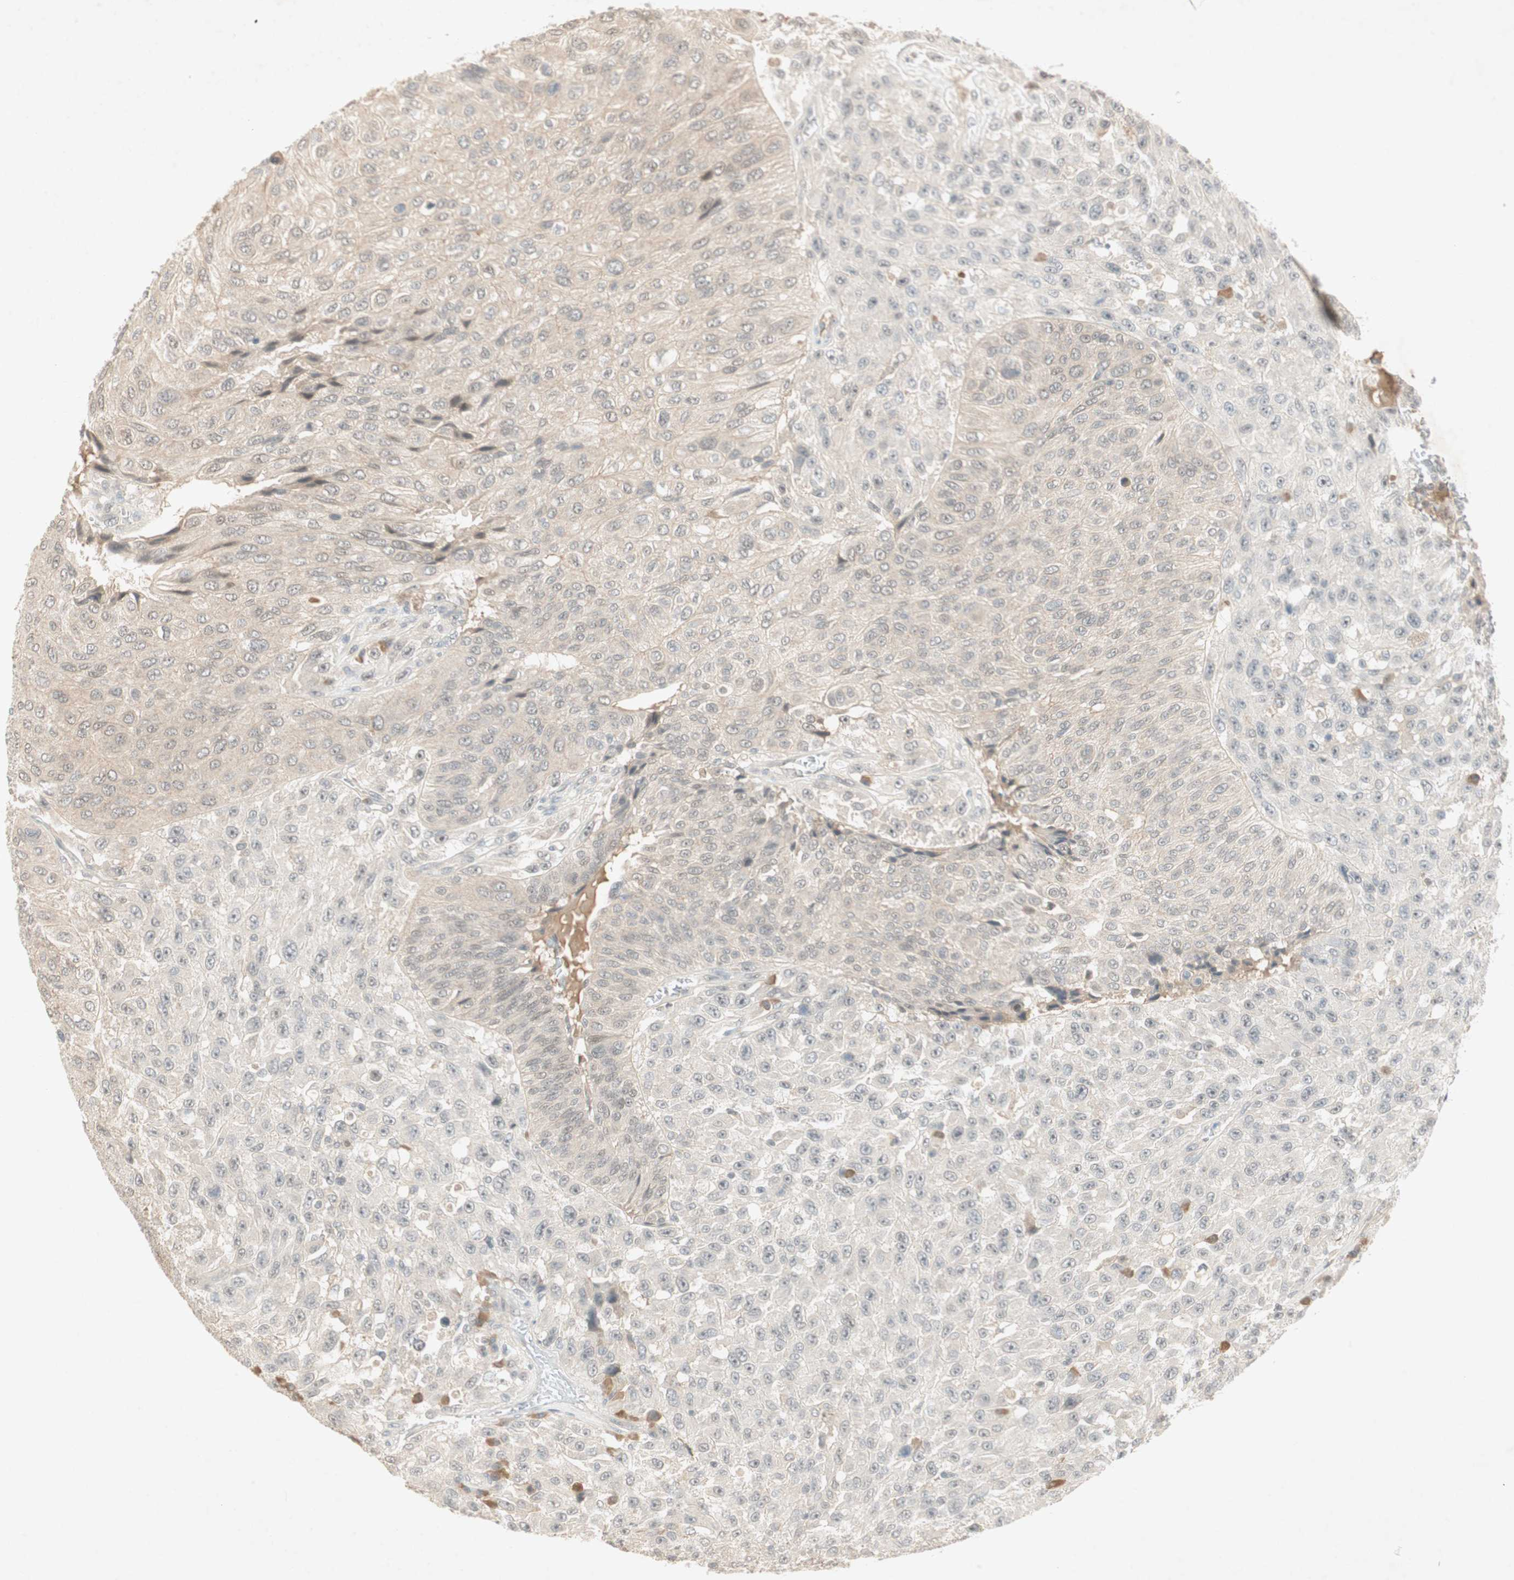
{"staining": {"intensity": "weak", "quantity": ">75%", "location": "cytoplasmic/membranous,nuclear"}, "tissue": "urothelial cancer", "cell_type": "Tumor cells", "image_type": "cancer", "snomed": [{"axis": "morphology", "description": "Urothelial carcinoma, High grade"}, {"axis": "topography", "description": "Urinary bladder"}], "caption": "Tumor cells show weak cytoplasmic/membranous and nuclear positivity in approximately >75% of cells in urothelial cancer. The protein of interest is stained brown, and the nuclei are stained in blue (DAB IHC with brightfield microscopy, high magnification).", "gene": "RNGTT", "patient": {"sex": "male", "age": 66}}